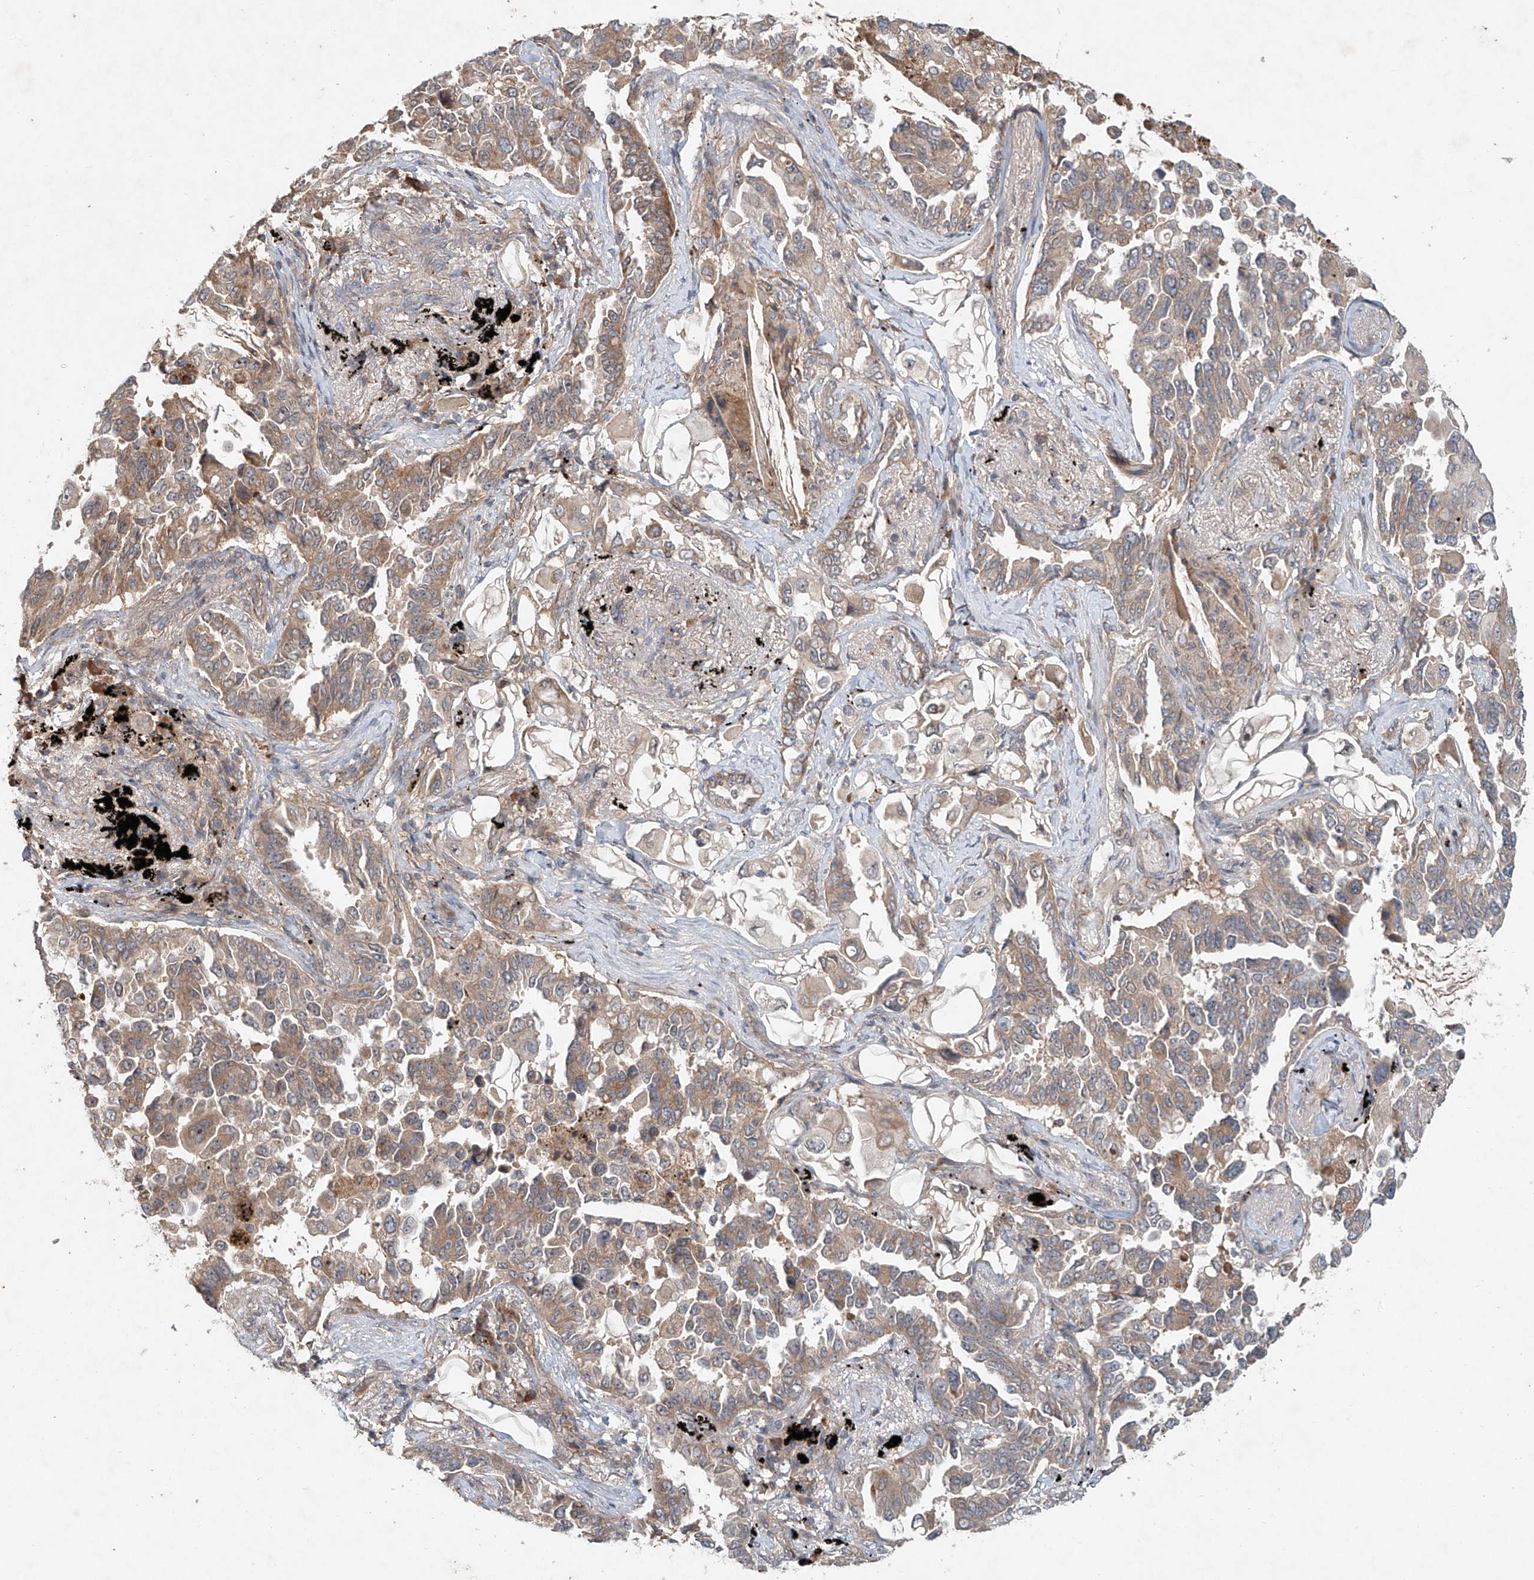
{"staining": {"intensity": "weak", "quantity": ">75%", "location": "cytoplasmic/membranous"}, "tissue": "lung cancer", "cell_type": "Tumor cells", "image_type": "cancer", "snomed": [{"axis": "morphology", "description": "Adenocarcinoma, NOS"}, {"axis": "topography", "description": "Lung"}], "caption": "Immunohistochemistry (IHC) image of neoplastic tissue: human adenocarcinoma (lung) stained using IHC reveals low levels of weak protein expression localized specifically in the cytoplasmic/membranous of tumor cells, appearing as a cytoplasmic/membranous brown color.", "gene": "IER5", "patient": {"sex": "female", "age": 67}}